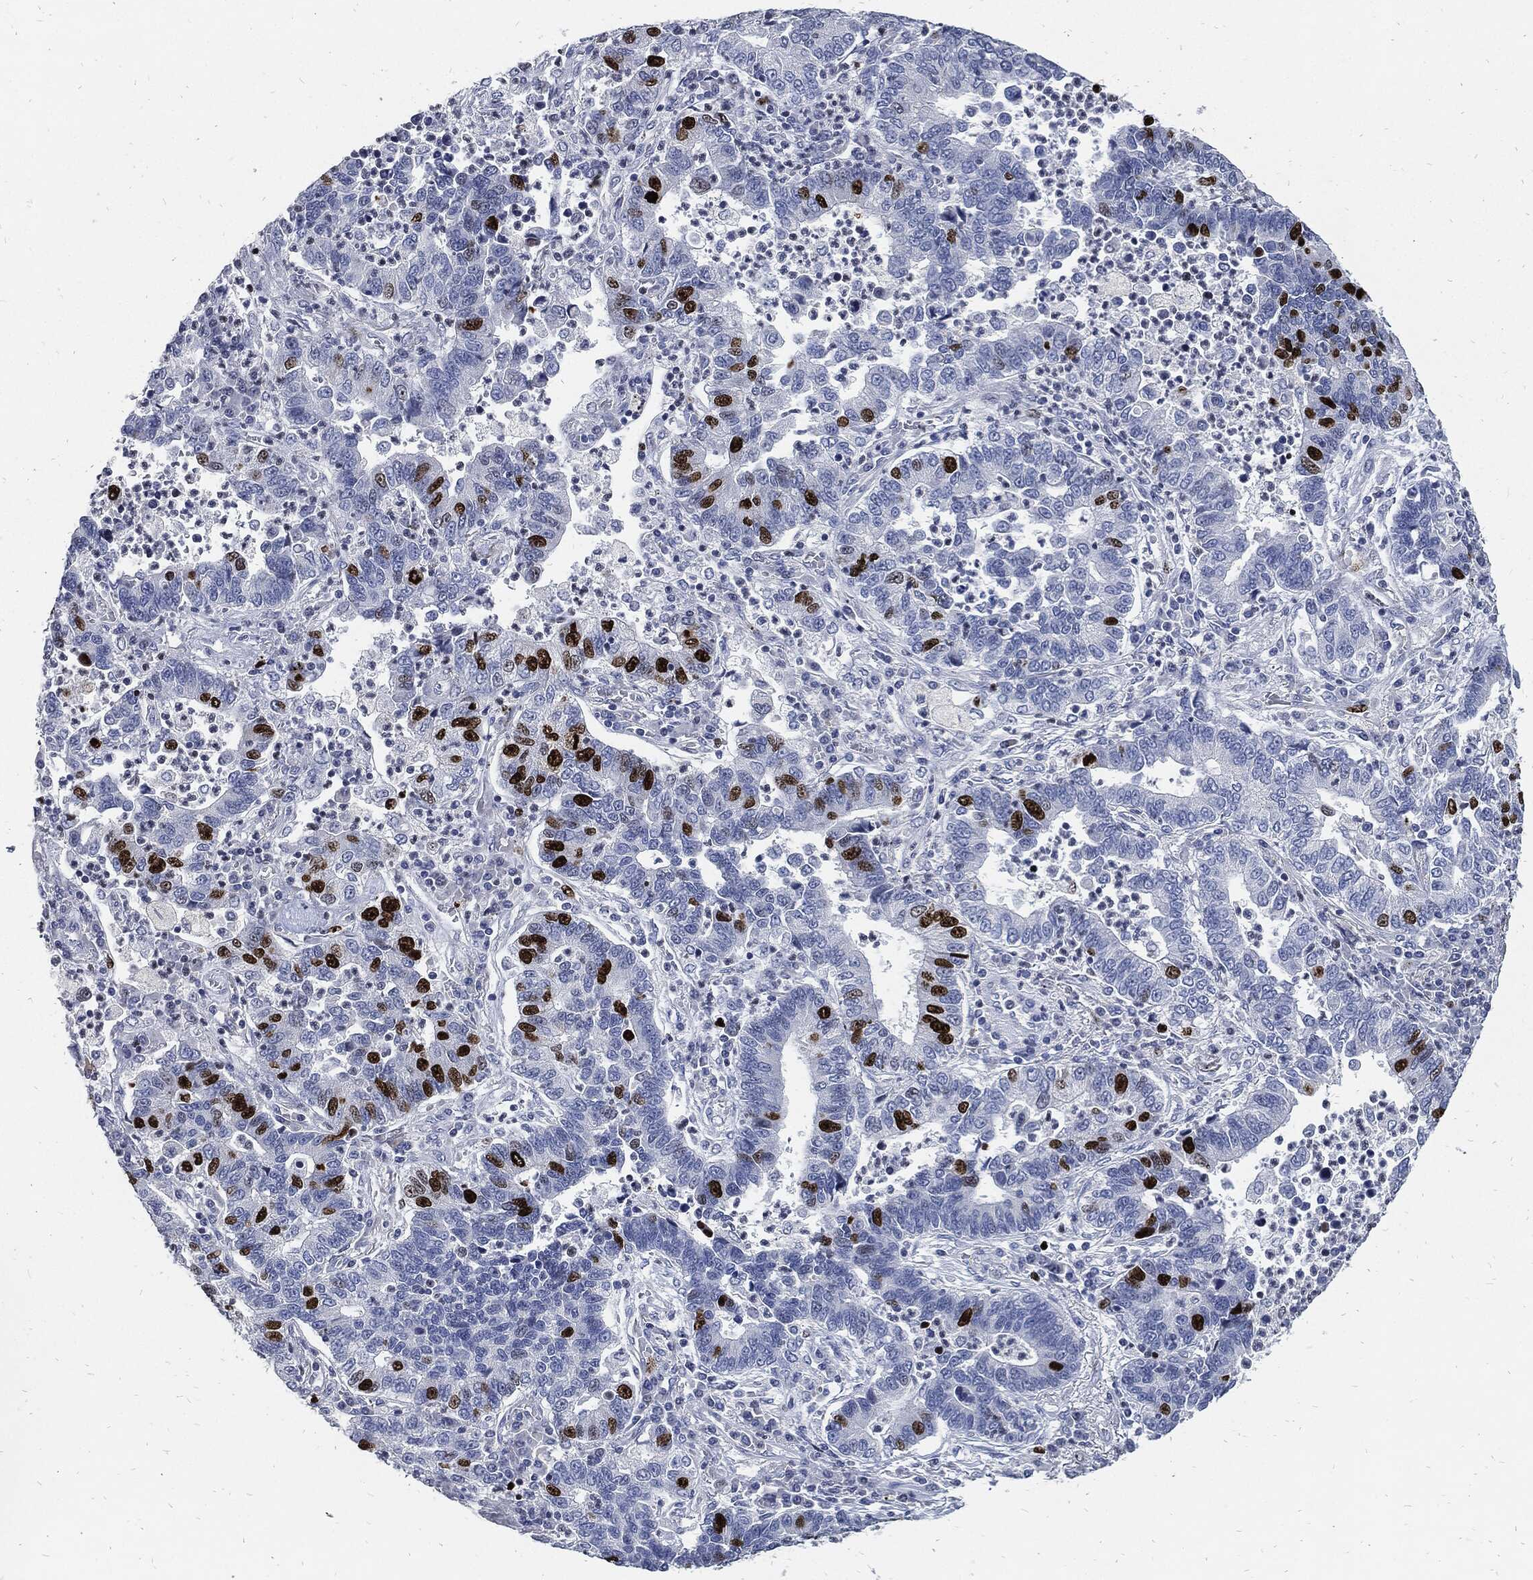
{"staining": {"intensity": "strong", "quantity": "<25%", "location": "nuclear"}, "tissue": "lung cancer", "cell_type": "Tumor cells", "image_type": "cancer", "snomed": [{"axis": "morphology", "description": "Adenocarcinoma, NOS"}, {"axis": "topography", "description": "Lung"}], "caption": "About <25% of tumor cells in lung cancer (adenocarcinoma) show strong nuclear protein expression as visualized by brown immunohistochemical staining.", "gene": "MKI67", "patient": {"sex": "female", "age": 57}}